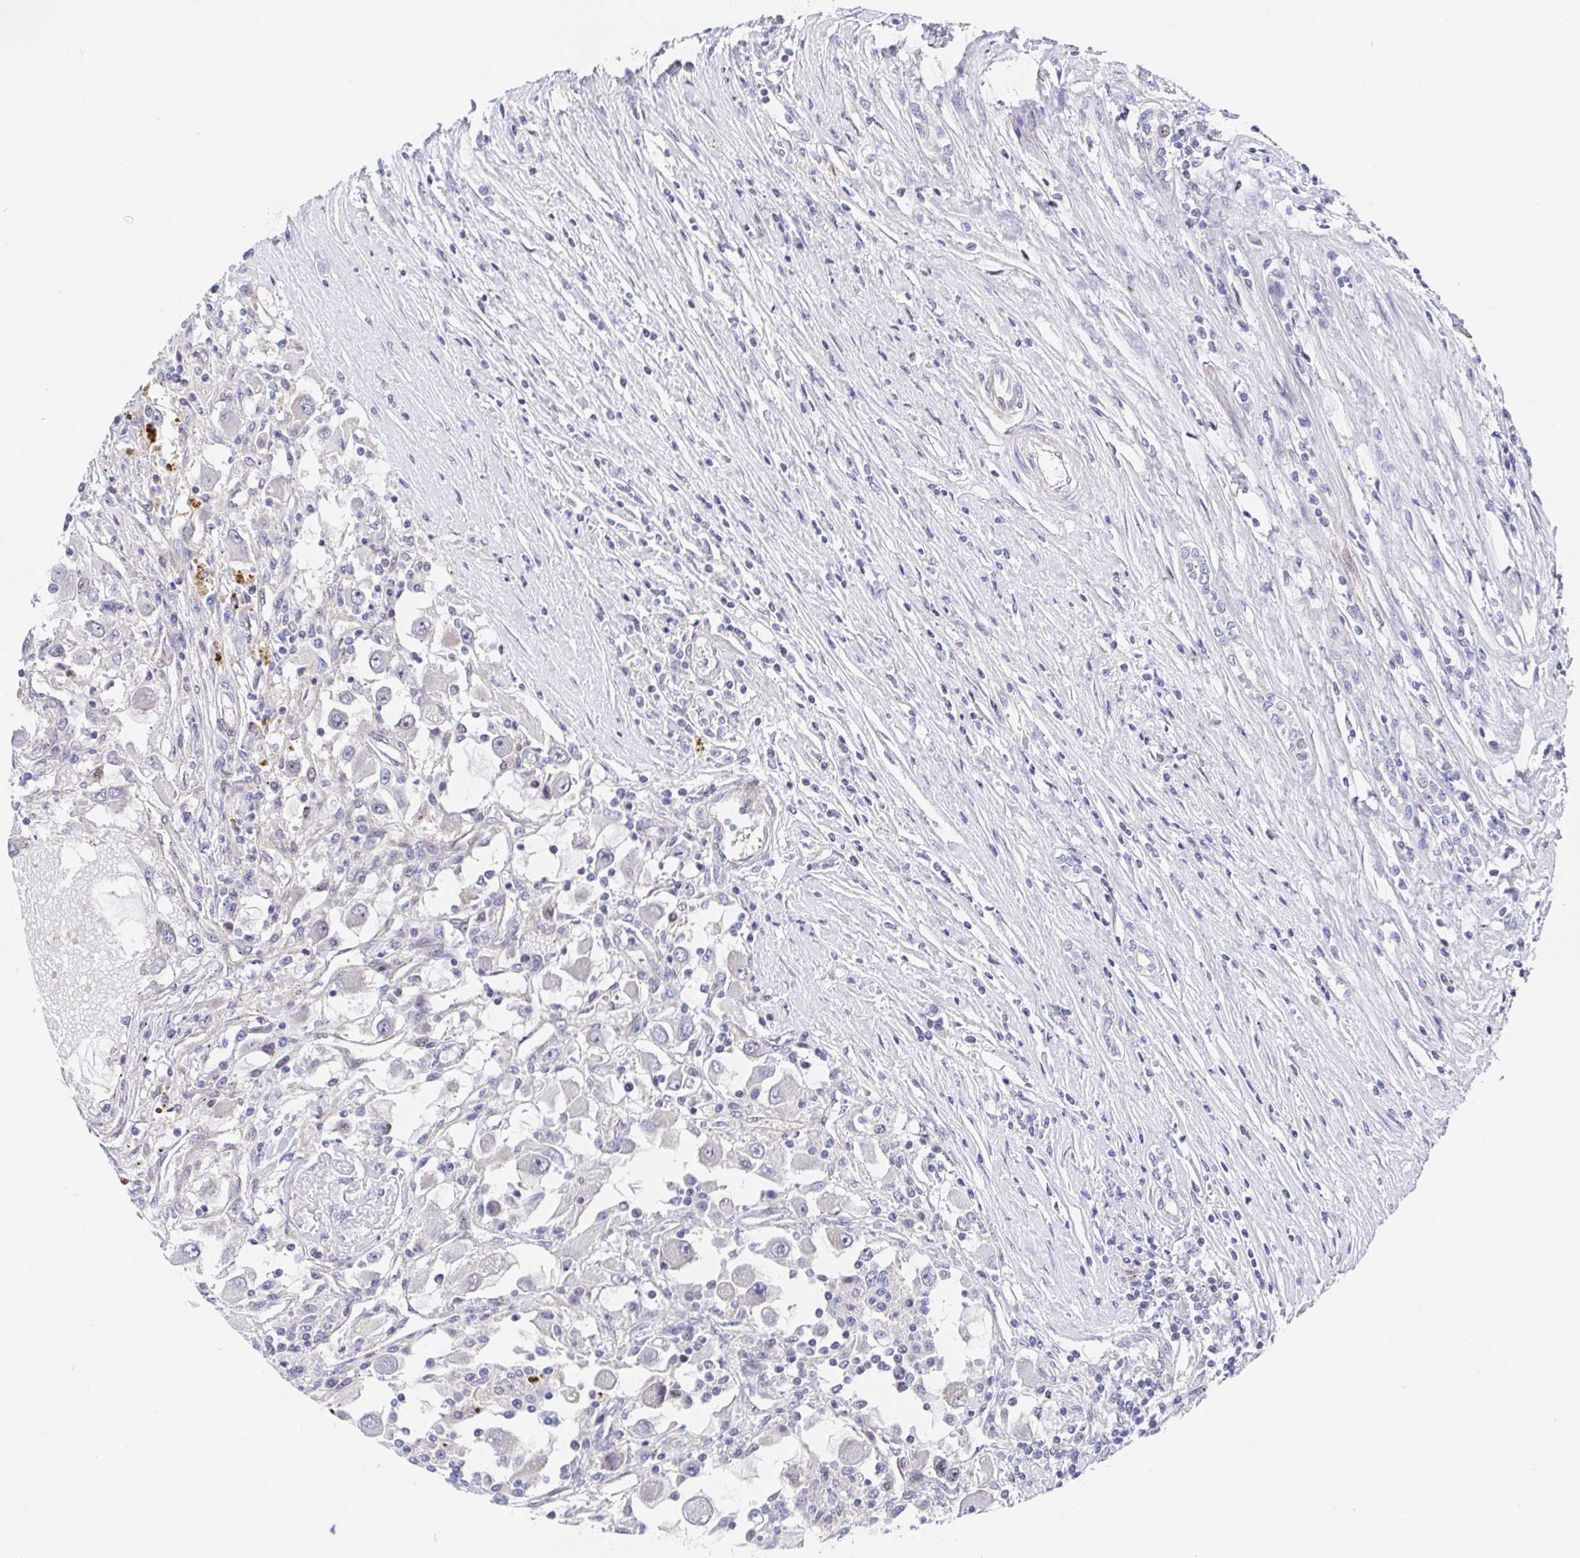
{"staining": {"intensity": "negative", "quantity": "none", "location": "none"}, "tissue": "renal cancer", "cell_type": "Tumor cells", "image_type": "cancer", "snomed": [{"axis": "morphology", "description": "Adenocarcinoma, NOS"}, {"axis": "topography", "description": "Kidney"}], "caption": "Tumor cells show no significant expression in adenocarcinoma (renal). (DAB (3,3'-diaminobenzidine) immunohistochemistry (IHC) with hematoxylin counter stain).", "gene": "TIMELESS", "patient": {"sex": "female", "age": 67}}